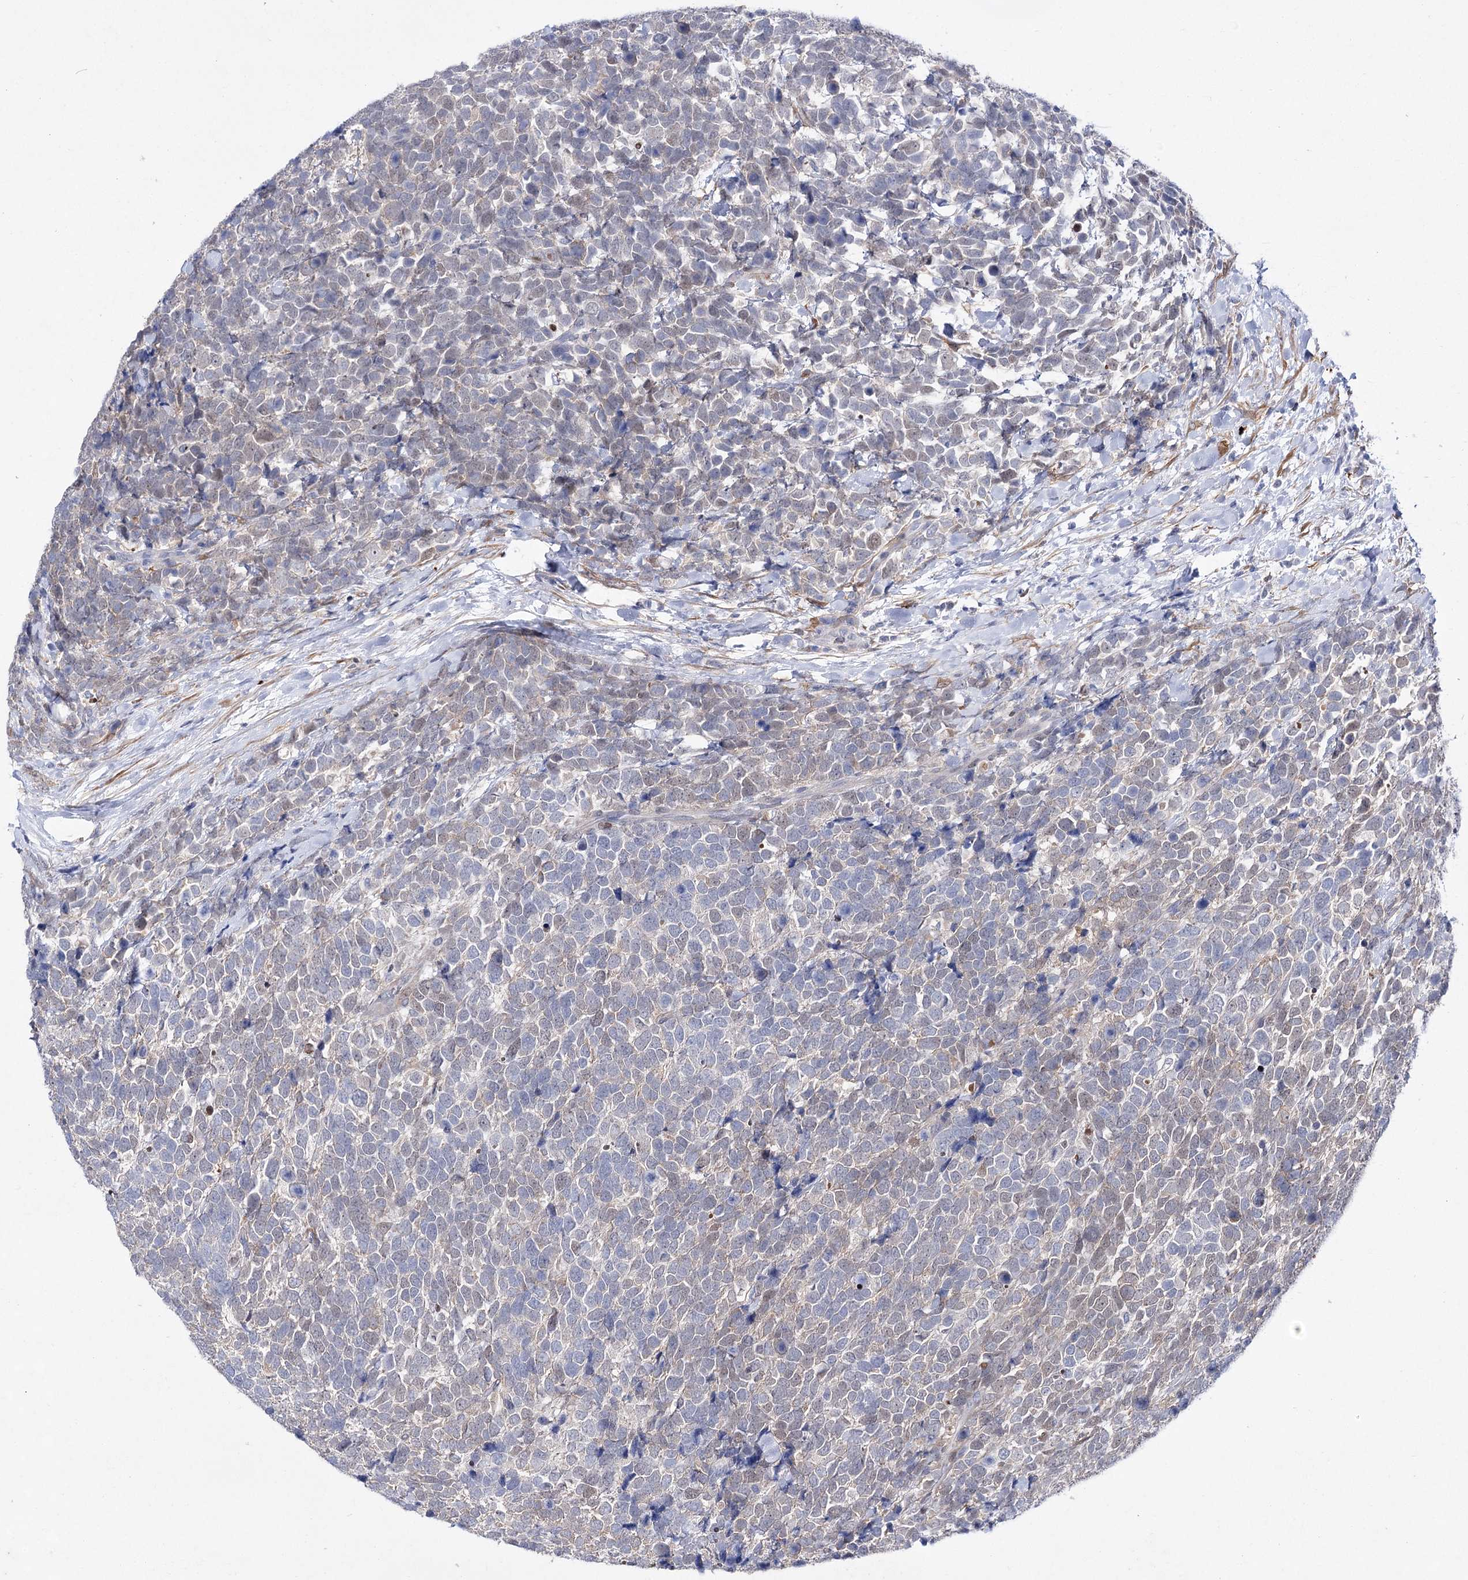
{"staining": {"intensity": "weak", "quantity": "25%-75%", "location": "cytoplasmic/membranous,nuclear"}, "tissue": "urothelial cancer", "cell_type": "Tumor cells", "image_type": "cancer", "snomed": [{"axis": "morphology", "description": "Urothelial carcinoma, High grade"}, {"axis": "topography", "description": "Urinary bladder"}], "caption": "Immunohistochemistry photomicrograph of neoplastic tissue: high-grade urothelial carcinoma stained using IHC exhibits low levels of weak protein expression localized specifically in the cytoplasmic/membranous and nuclear of tumor cells, appearing as a cytoplasmic/membranous and nuclear brown color.", "gene": "UGDH", "patient": {"sex": "female", "age": 82}}